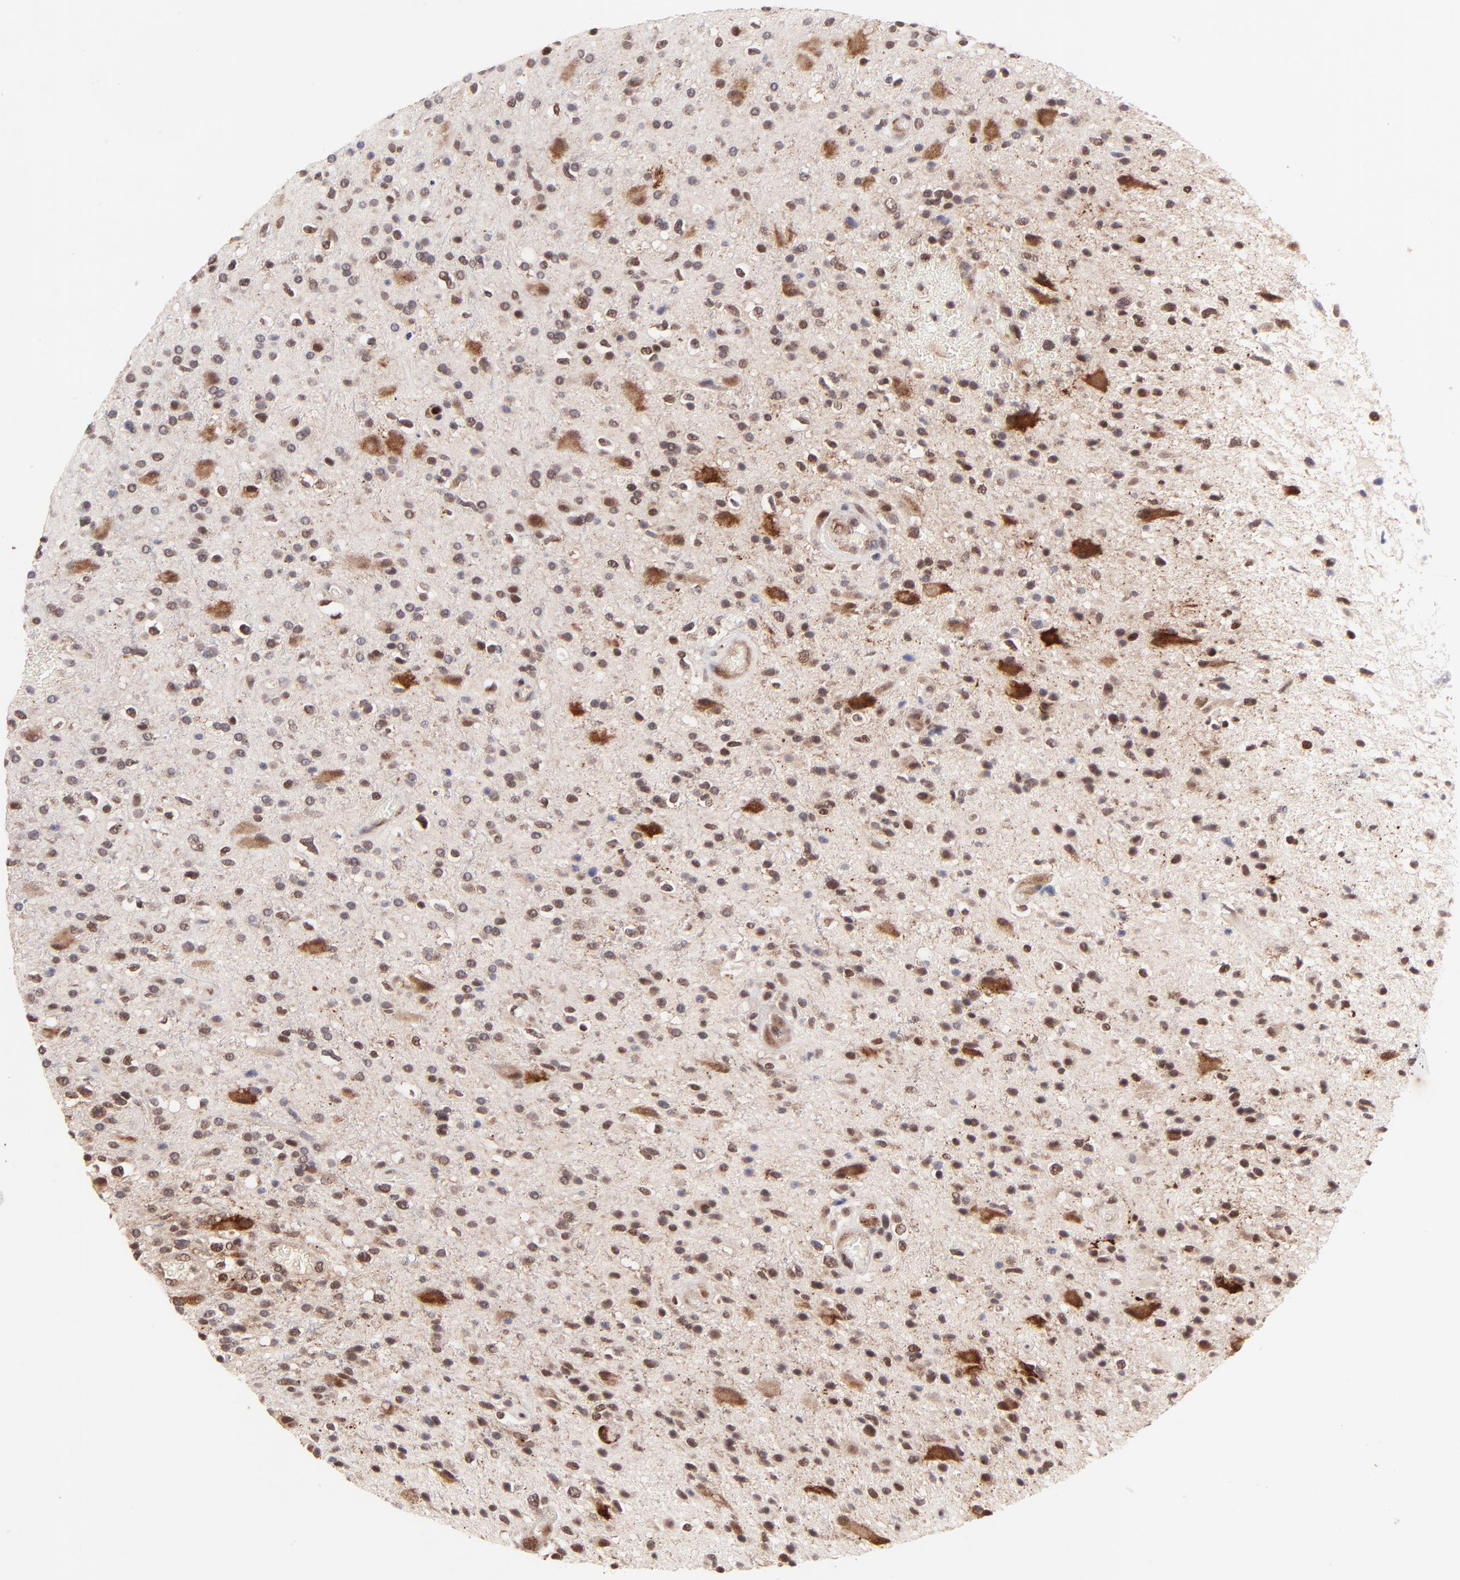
{"staining": {"intensity": "moderate", "quantity": "25%-75%", "location": "nuclear"}, "tissue": "glioma", "cell_type": "Tumor cells", "image_type": "cancer", "snomed": [{"axis": "morphology", "description": "Glioma, malignant, High grade"}, {"axis": "topography", "description": "Brain"}], "caption": "An immunohistochemistry micrograph of tumor tissue is shown. Protein staining in brown shows moderate nuclear positivity in malignant high-grade glioma within tumor cells.", "gene": "MED12", "patient": {"sex": "male", "age": 33}}